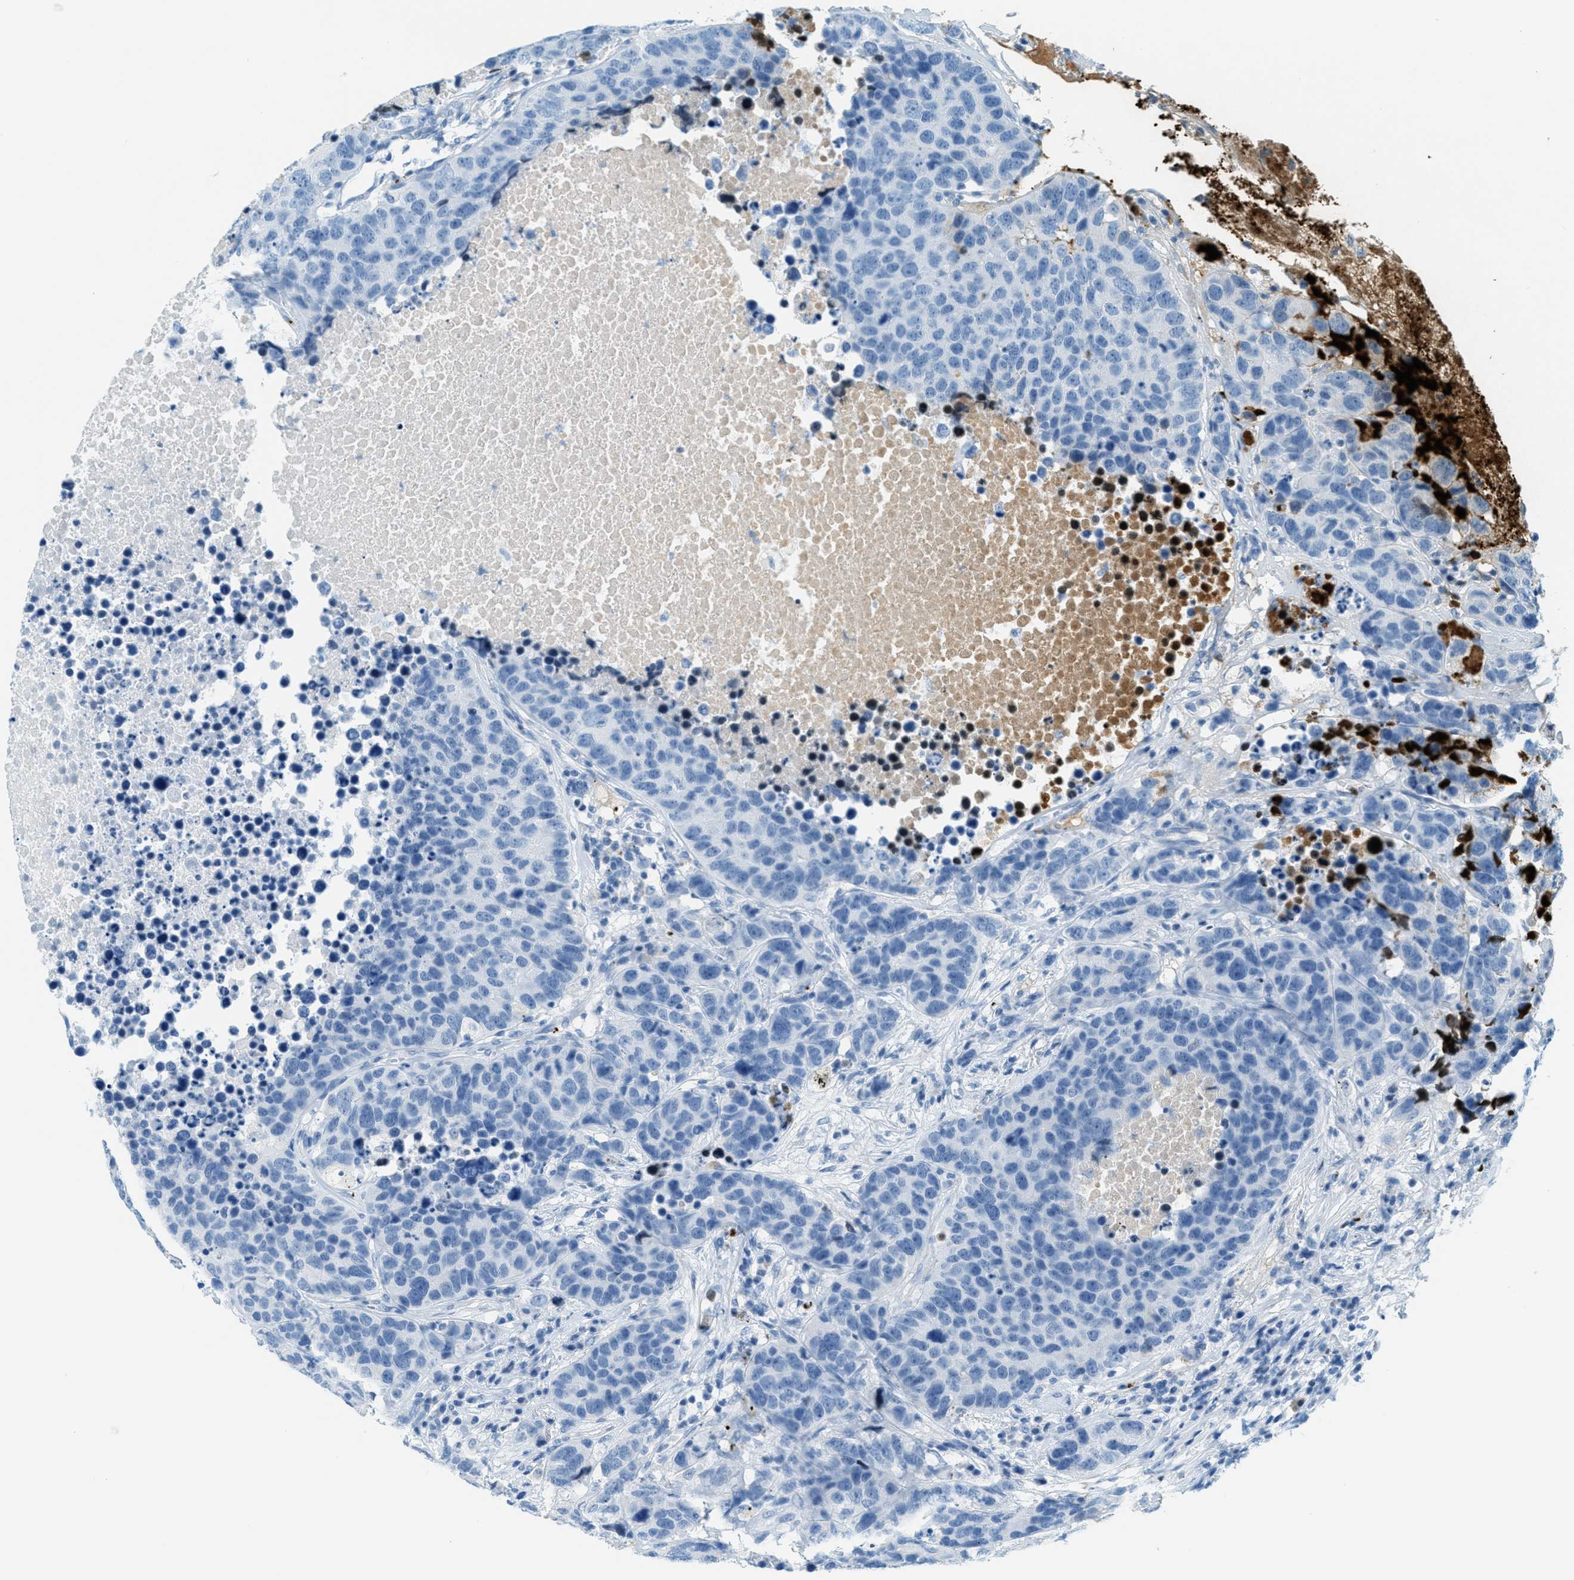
{"staining": {"intensity": "negative", "quantity": "none", "location": "none"}, "tissue": "carcinoid", "cell_type": "Tumor cells", "image_type": "cancer", "snomed": [{"axis": "morphology", "description": "Carcinoid, malignant, NOS"}, {"axis": "topography", "description": "Lung"}], "caption": "A high-resolution micrograph shows immunohistochemistry staining of malignant carcinoid, which displays no significant staining in tumor cells.", "gene": "PPBP", "patient": {"sex": "male", "age": 60}}